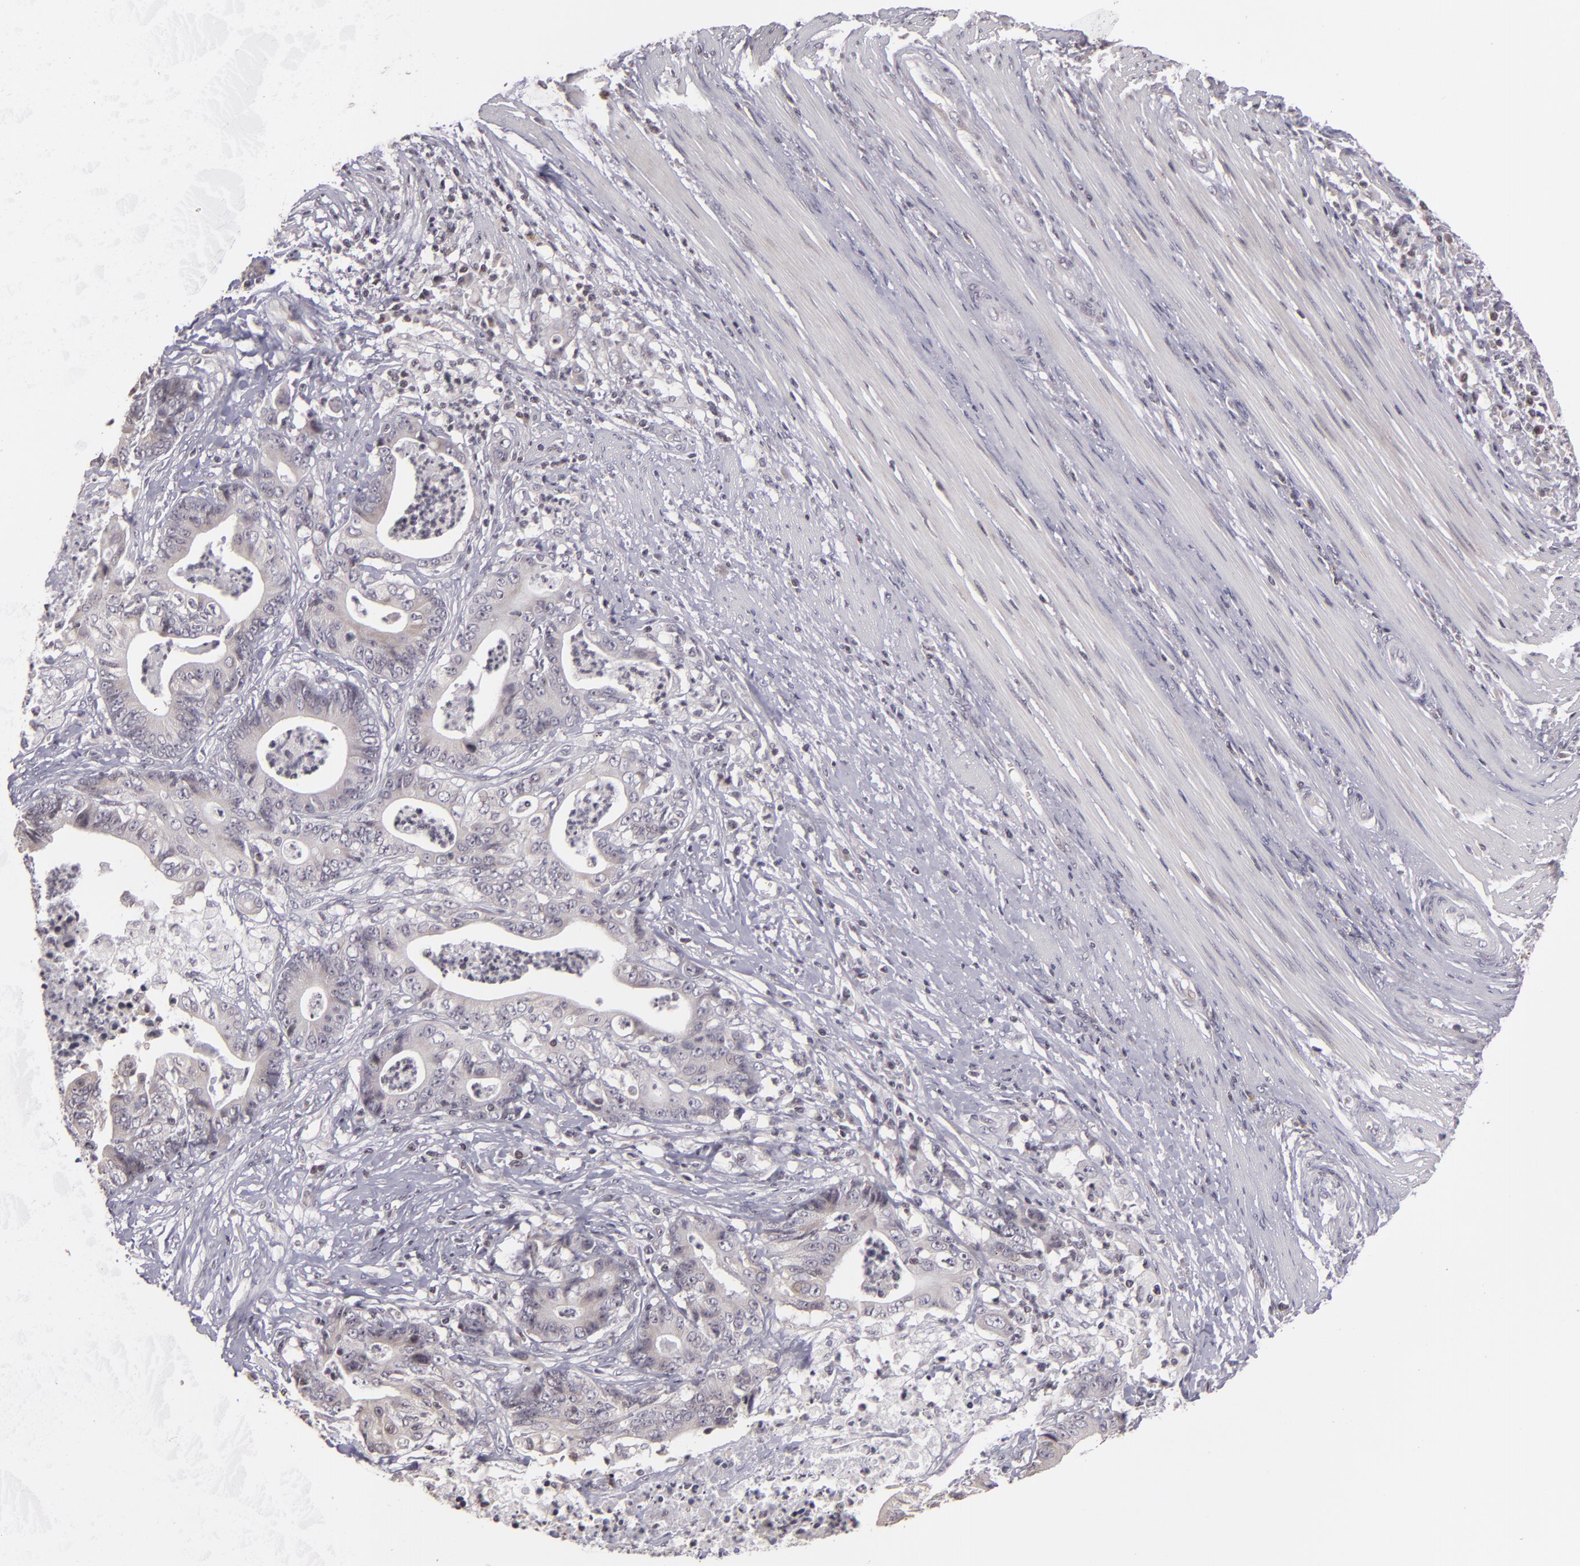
{"staining": {"intensity": "negative", "quantity": "none", "location": "none"}, "tissue": "stomach cancer", "cell_type": "Tumor cells", "image_type": "cancer", "snomed": [{"axis": "morphology", "description": "Adenocarcinoma, NOS"}, {"axis": "topography", "description": "Stomach, lower"}], "caption": "DAB (3,3'-diaminobenzidine) immunohistochemical staining of stomach adenocarcinoma reveals no significant positivity in tumor cells. (DAB immunohistochemistry (IHC) visualized using brightfield microscopy, high magnification).", "gene": "AKAP6", "patient": {"sex": "female", "age": 86}}